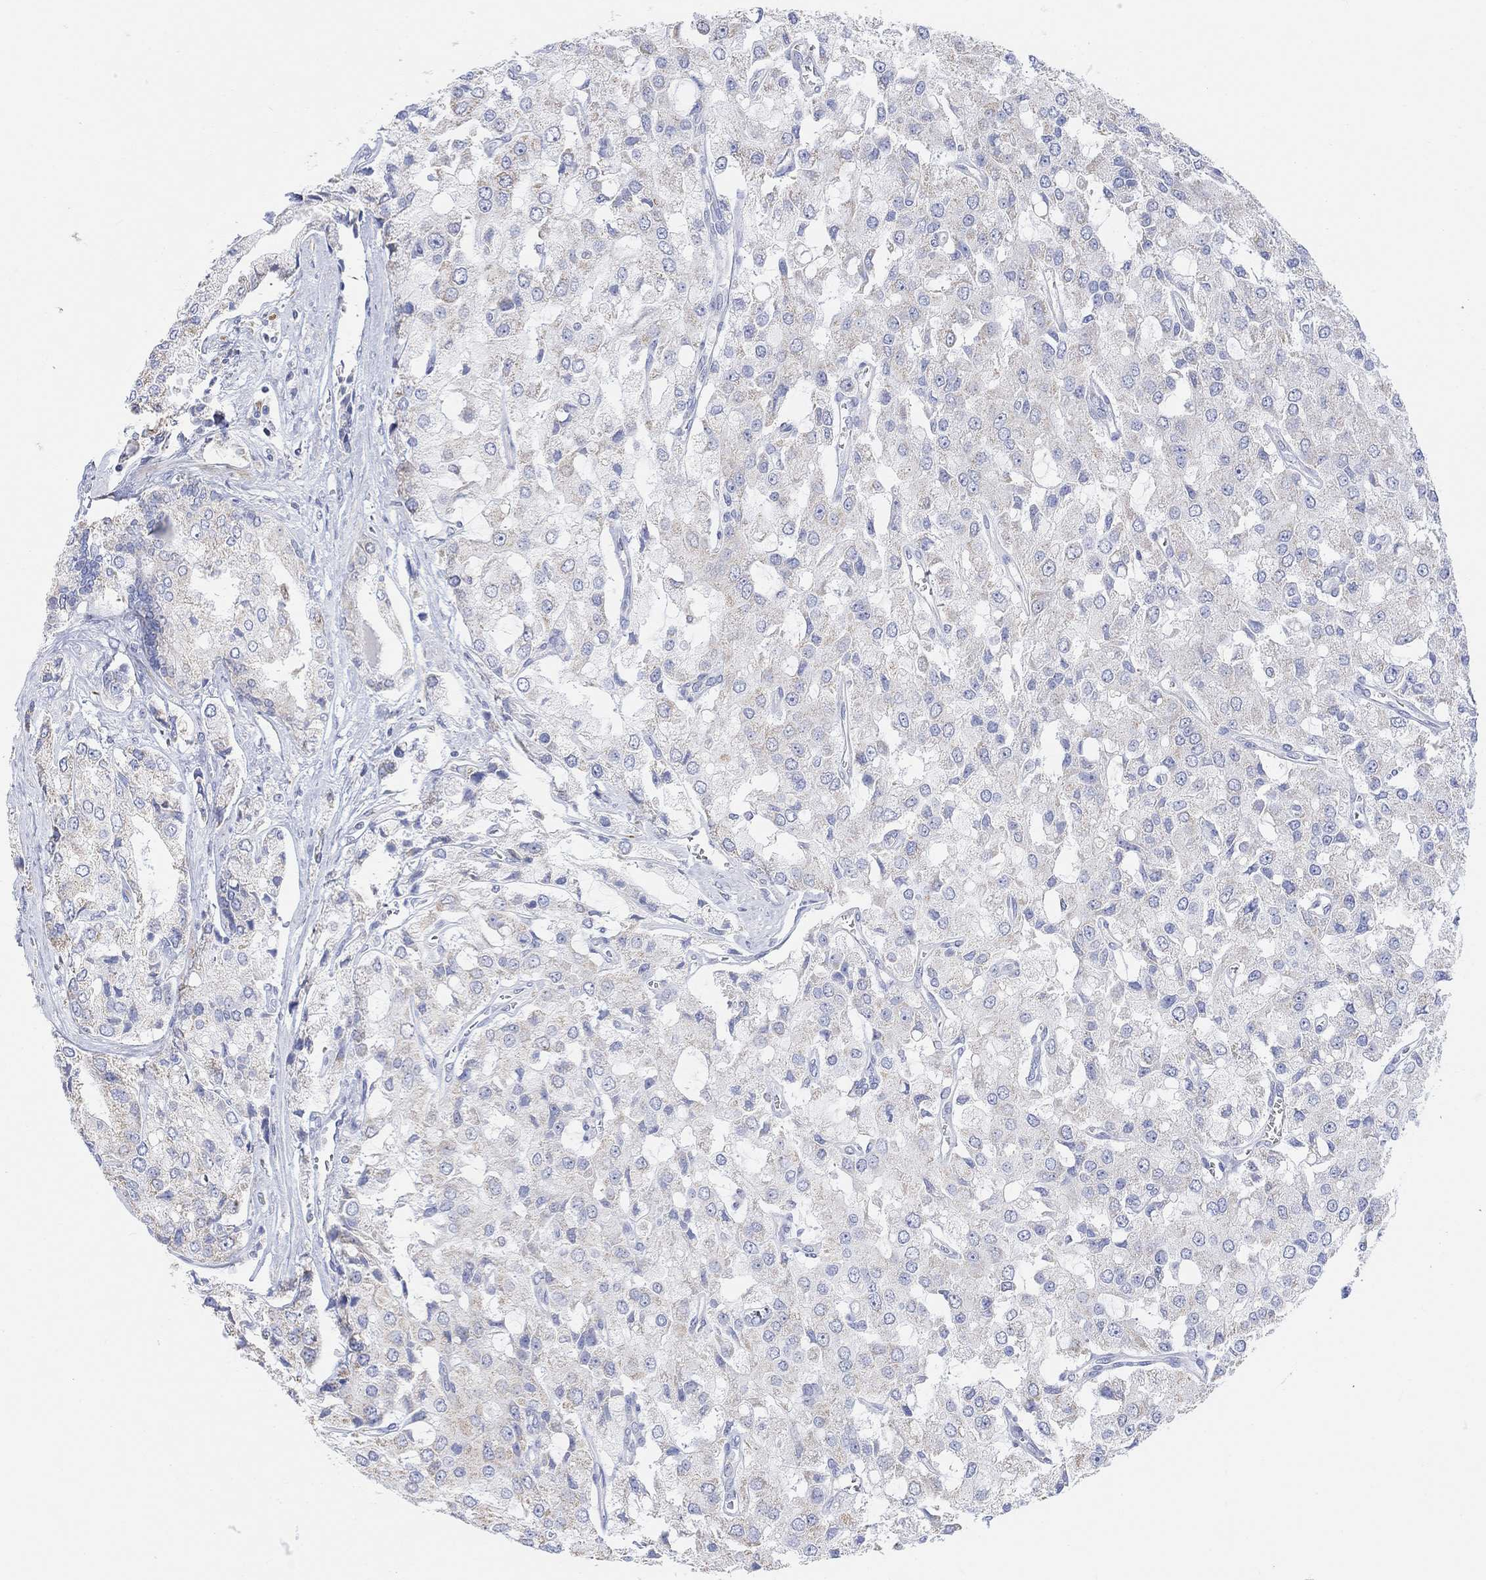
{"staining": {"intensity": "negative", "quantity": "none", "location": "none"}, "tissue": "prostate cancer", "cell_type": "Tumor cells", "image_type": "cancer", "snomed": [{"axis": "morphology", "description": "Adenocarcinoma, NOS"}, {"axis": "topography", "description": "Prostate and seminal vesicle, NOS"}, {"axis": "topography", "description": "Prostate"}], "caption": "A micrograph of human prostate adenocarcinoma is negative for staining in tumor cells.", "gene": "SYT12", "patient": {"sex": "male", "age": 67}}